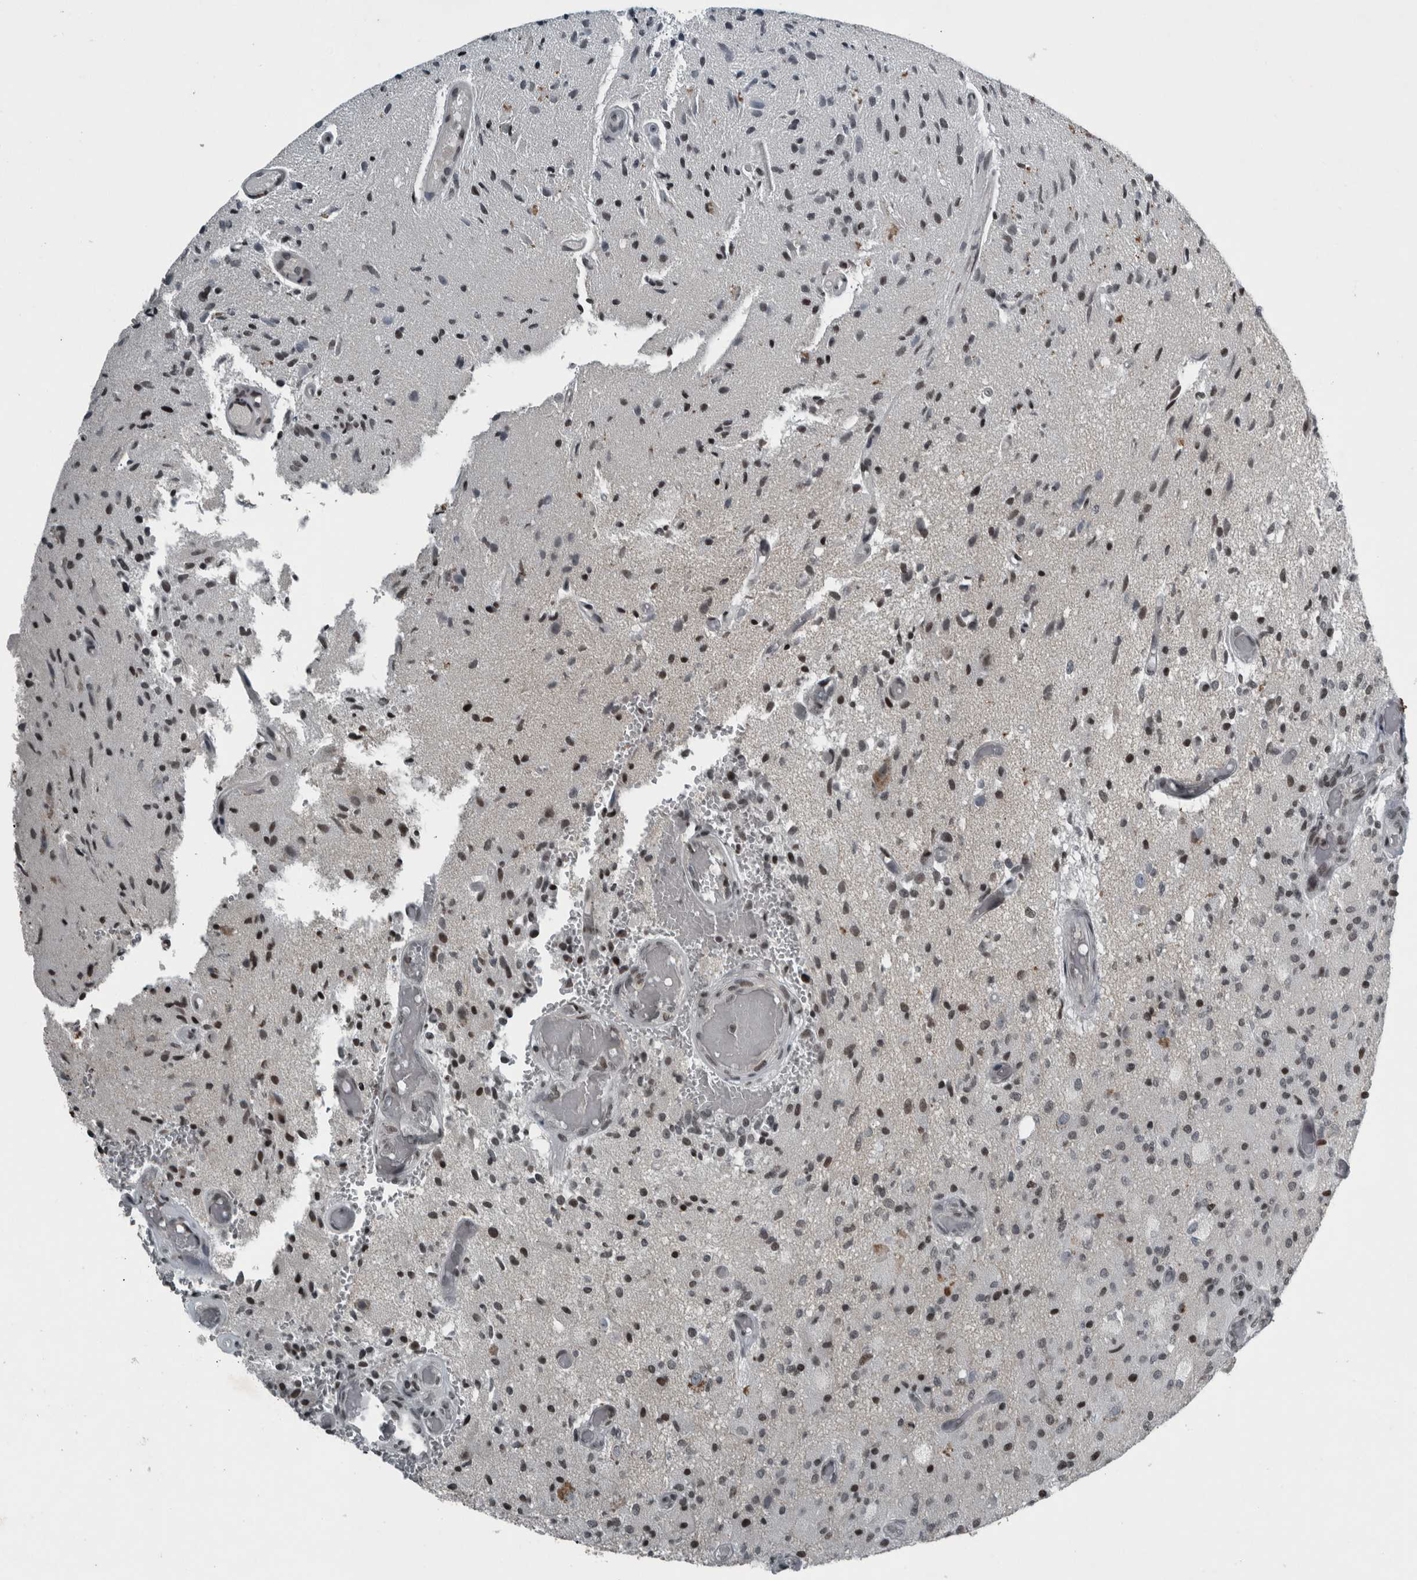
{"staining": {"intensity": "moderate", "quantity": "25%-75%", "location": "nuclear"}, "tissue": "glioma", "cell_type": "Tumor cells", "image_type": "cancer", "snomed": [{"axis": "morphology", "description": "Normal tissue, NOS"}, {"axis": "morphology", "description": "Glioma, malignant, High grade"}, {"axis": "topography", "description": "Cerebral cortex"}], "caption": "Immunohistochemistry (DAB (3,3'-diaminobenzidine)) staining of human glioma exhibits moderate nuclear protein positivity in approximately 25%-75% of tumor cells.", "gene": "UNC50", "patient": {"sex": "male", "age": 77}}